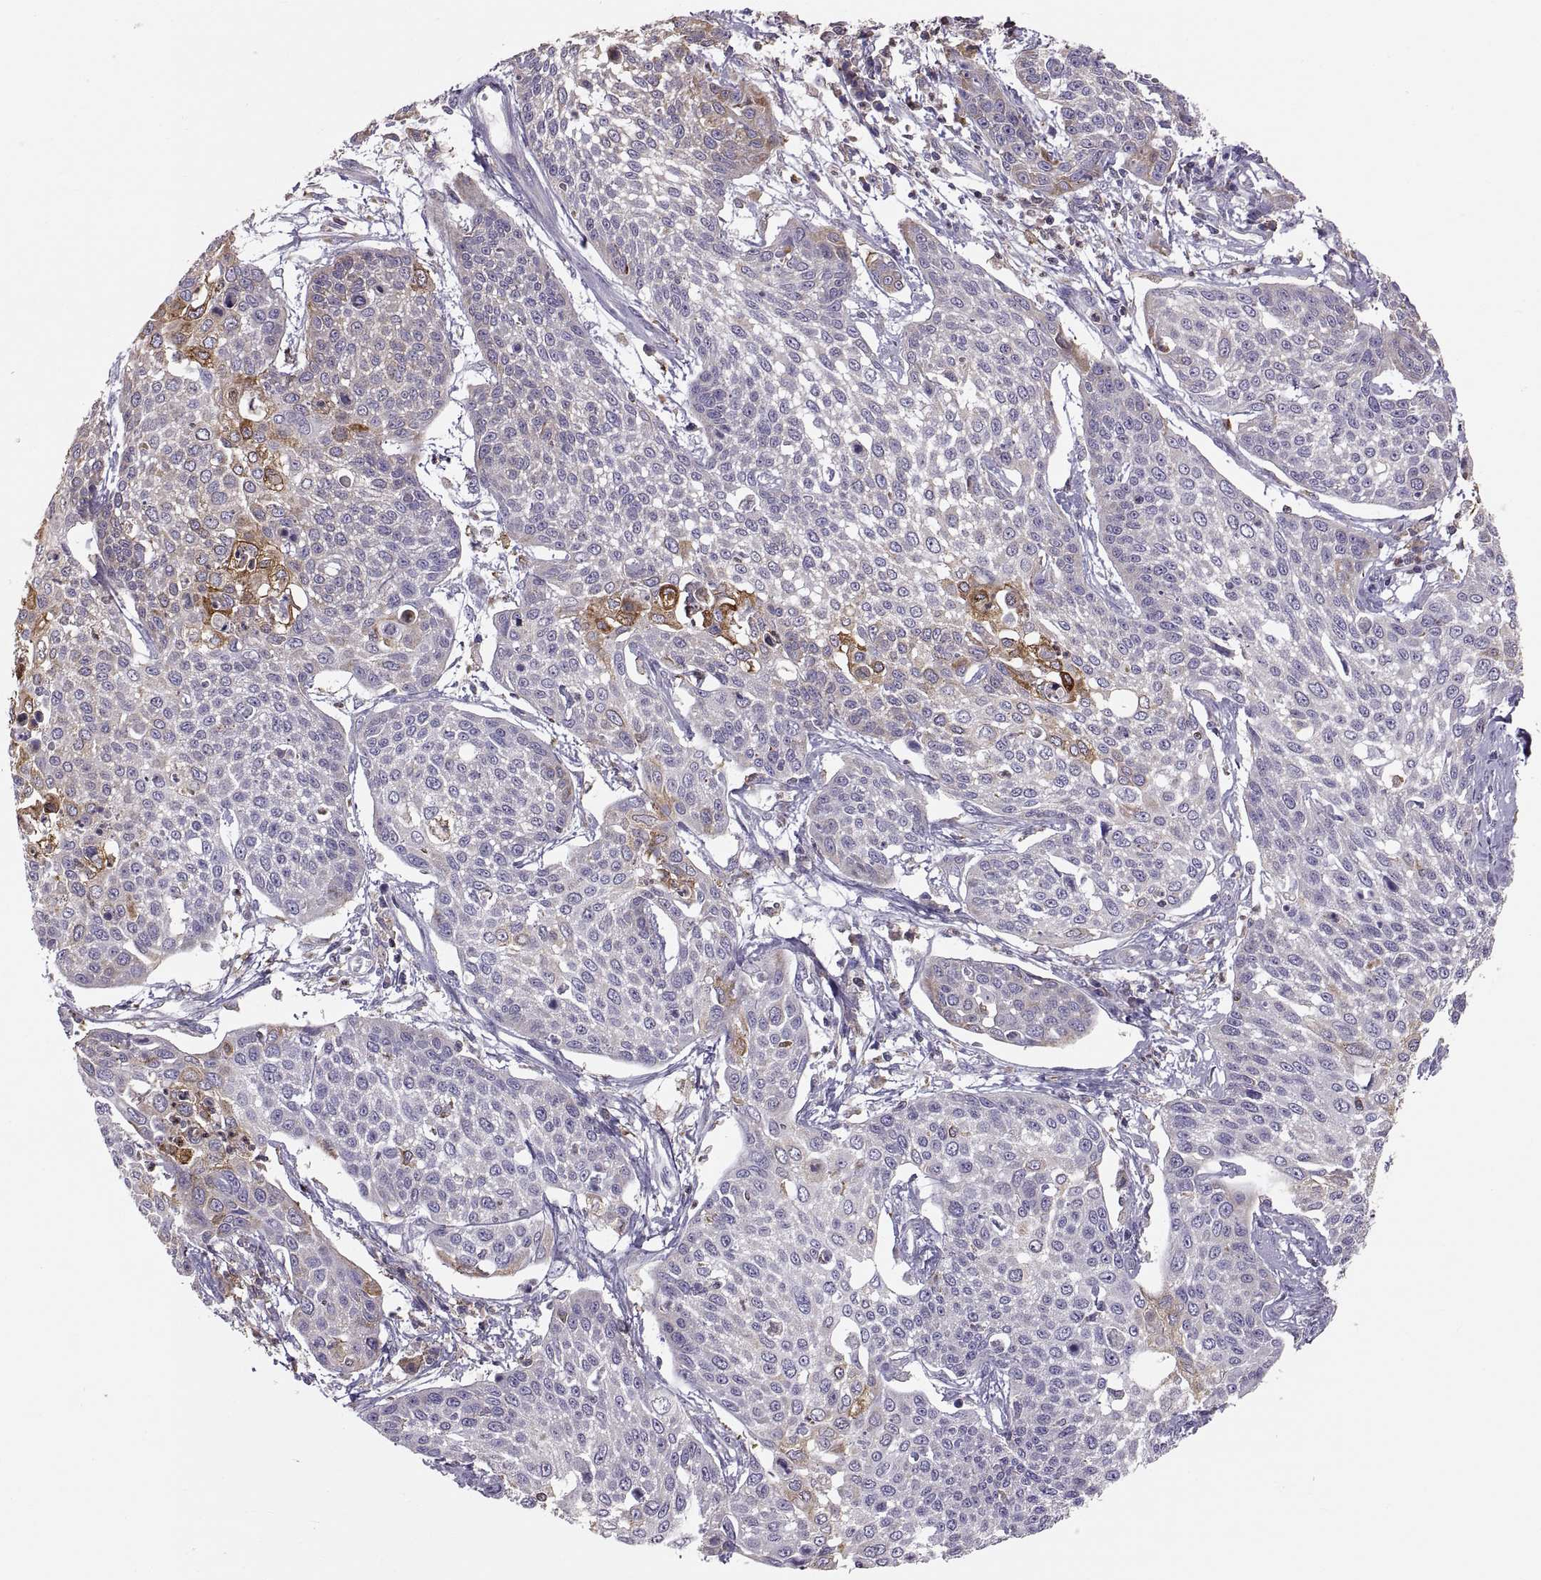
{"staining": {"intensity": "weak", "quantity": "<25%", "location": "cytoplasmic/membranous"}, "tissue": "cervical cancer", "cell_type": "Tumor cells", "image_type": "cancer", "snomed": [{"axis": "morphology", "description": "Squamous cell carcinoma, NOS"}, {"axis": "topography", "description": "Cervix"}], "caption": "Tumor cells show no significant protein positivity in cervical cancer.", "gene": "ERO1A", "patient": {"sex": "female", "age": 34}}